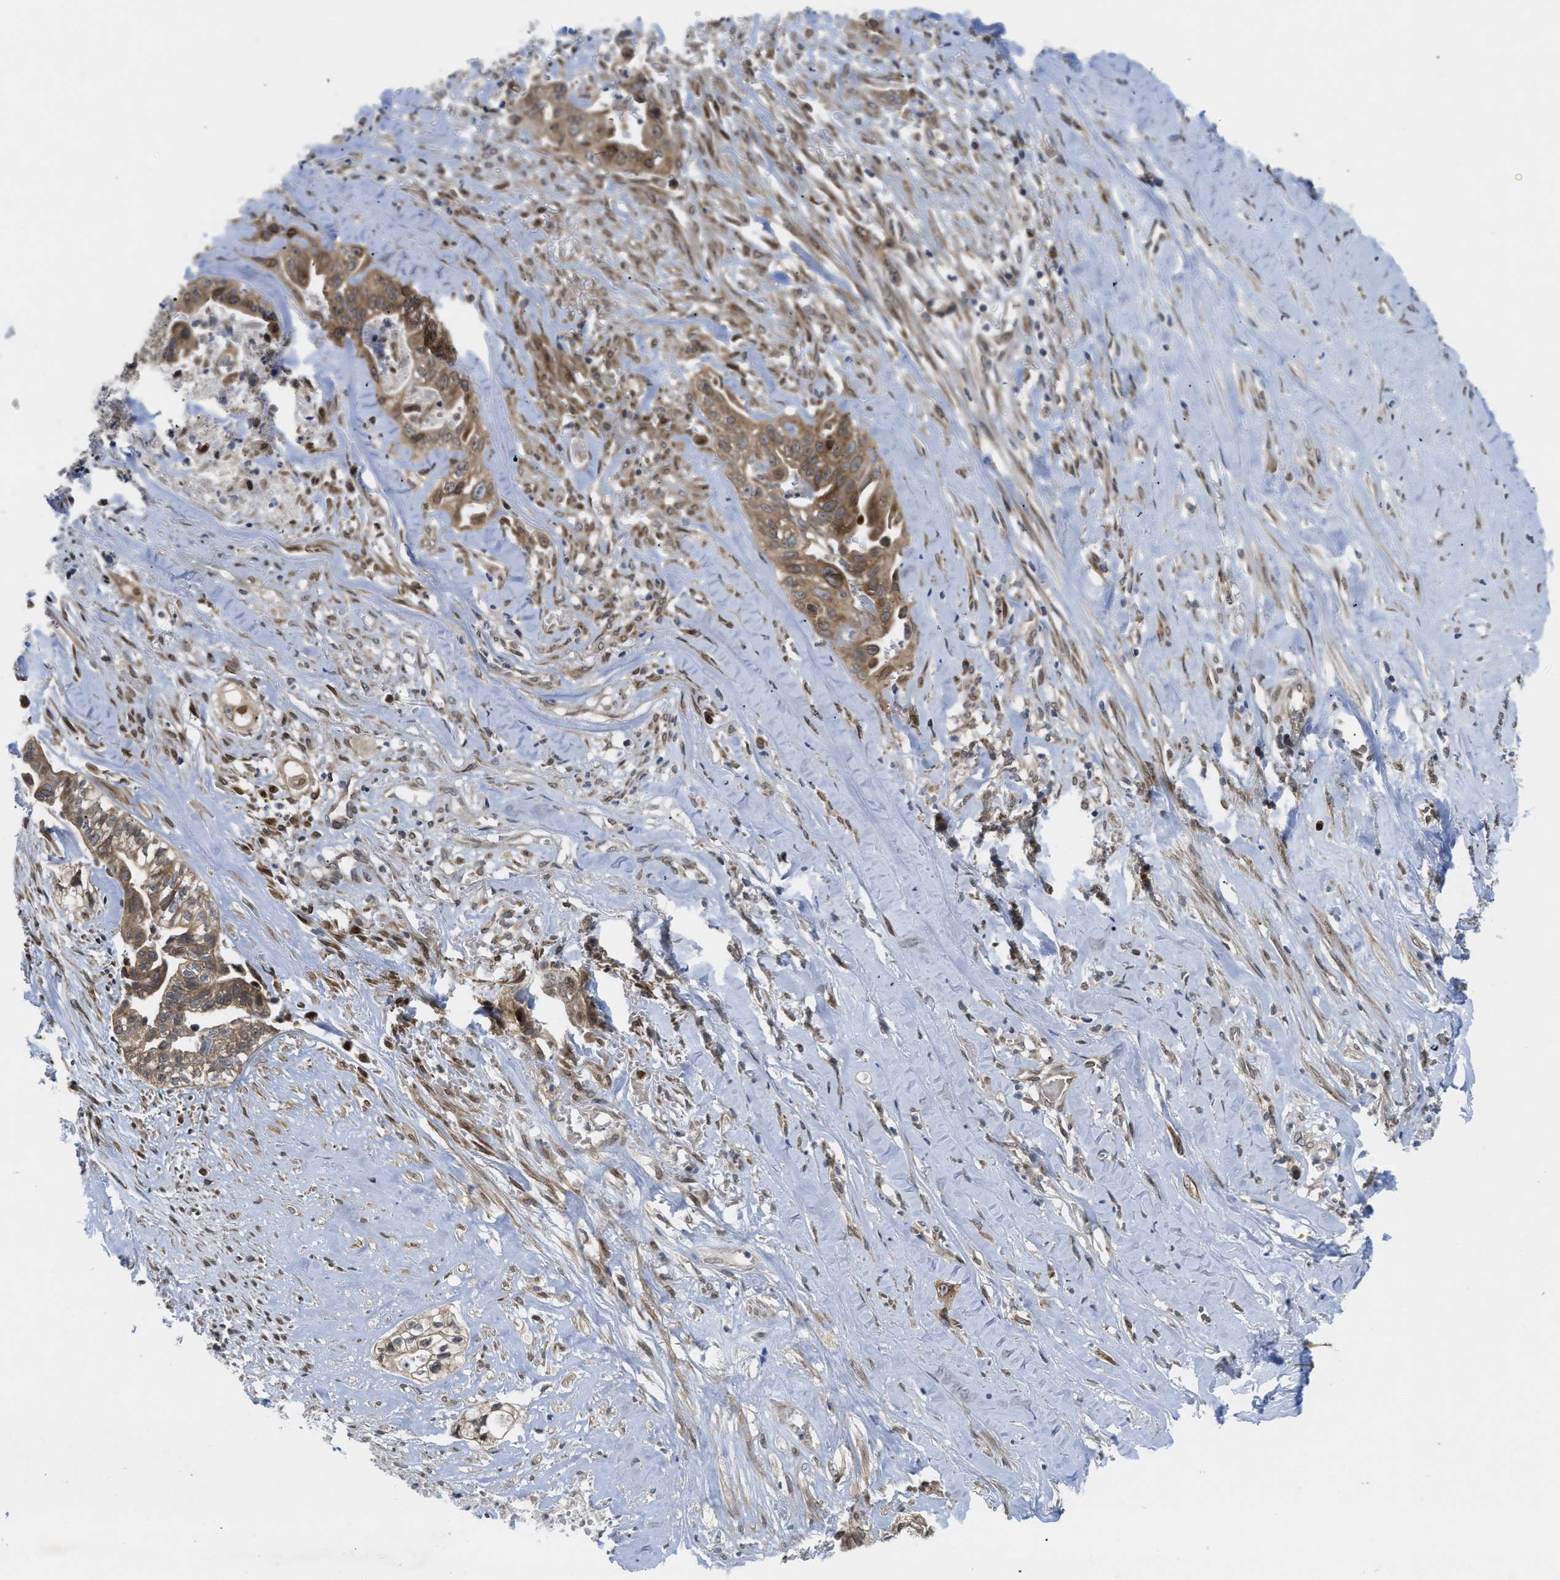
{"staining": {"intensity": "moderate", "quantity": ">75%", "location": "cytoplasmic/membranous"}, "tissue": "liver cancer", "cell_type": "Tumor cells", "image_type": "cancer", "snomed": [{"axis": "morphology", "description": "Cholangiocarcinoma"}, {"axis": "topography", "description": "Liver"}], "caption": "Immunohistochemistry of human cholangiocarcinoma (liver) displays medium levels of moderate cytoplasmic/membranous positivity in approximately >75% of tumor cells. (DAB IHC with brightfield microscopy, high magnification).", "gene": "EIF2AK3", "patient": {"sex": "female", "age": 70}}